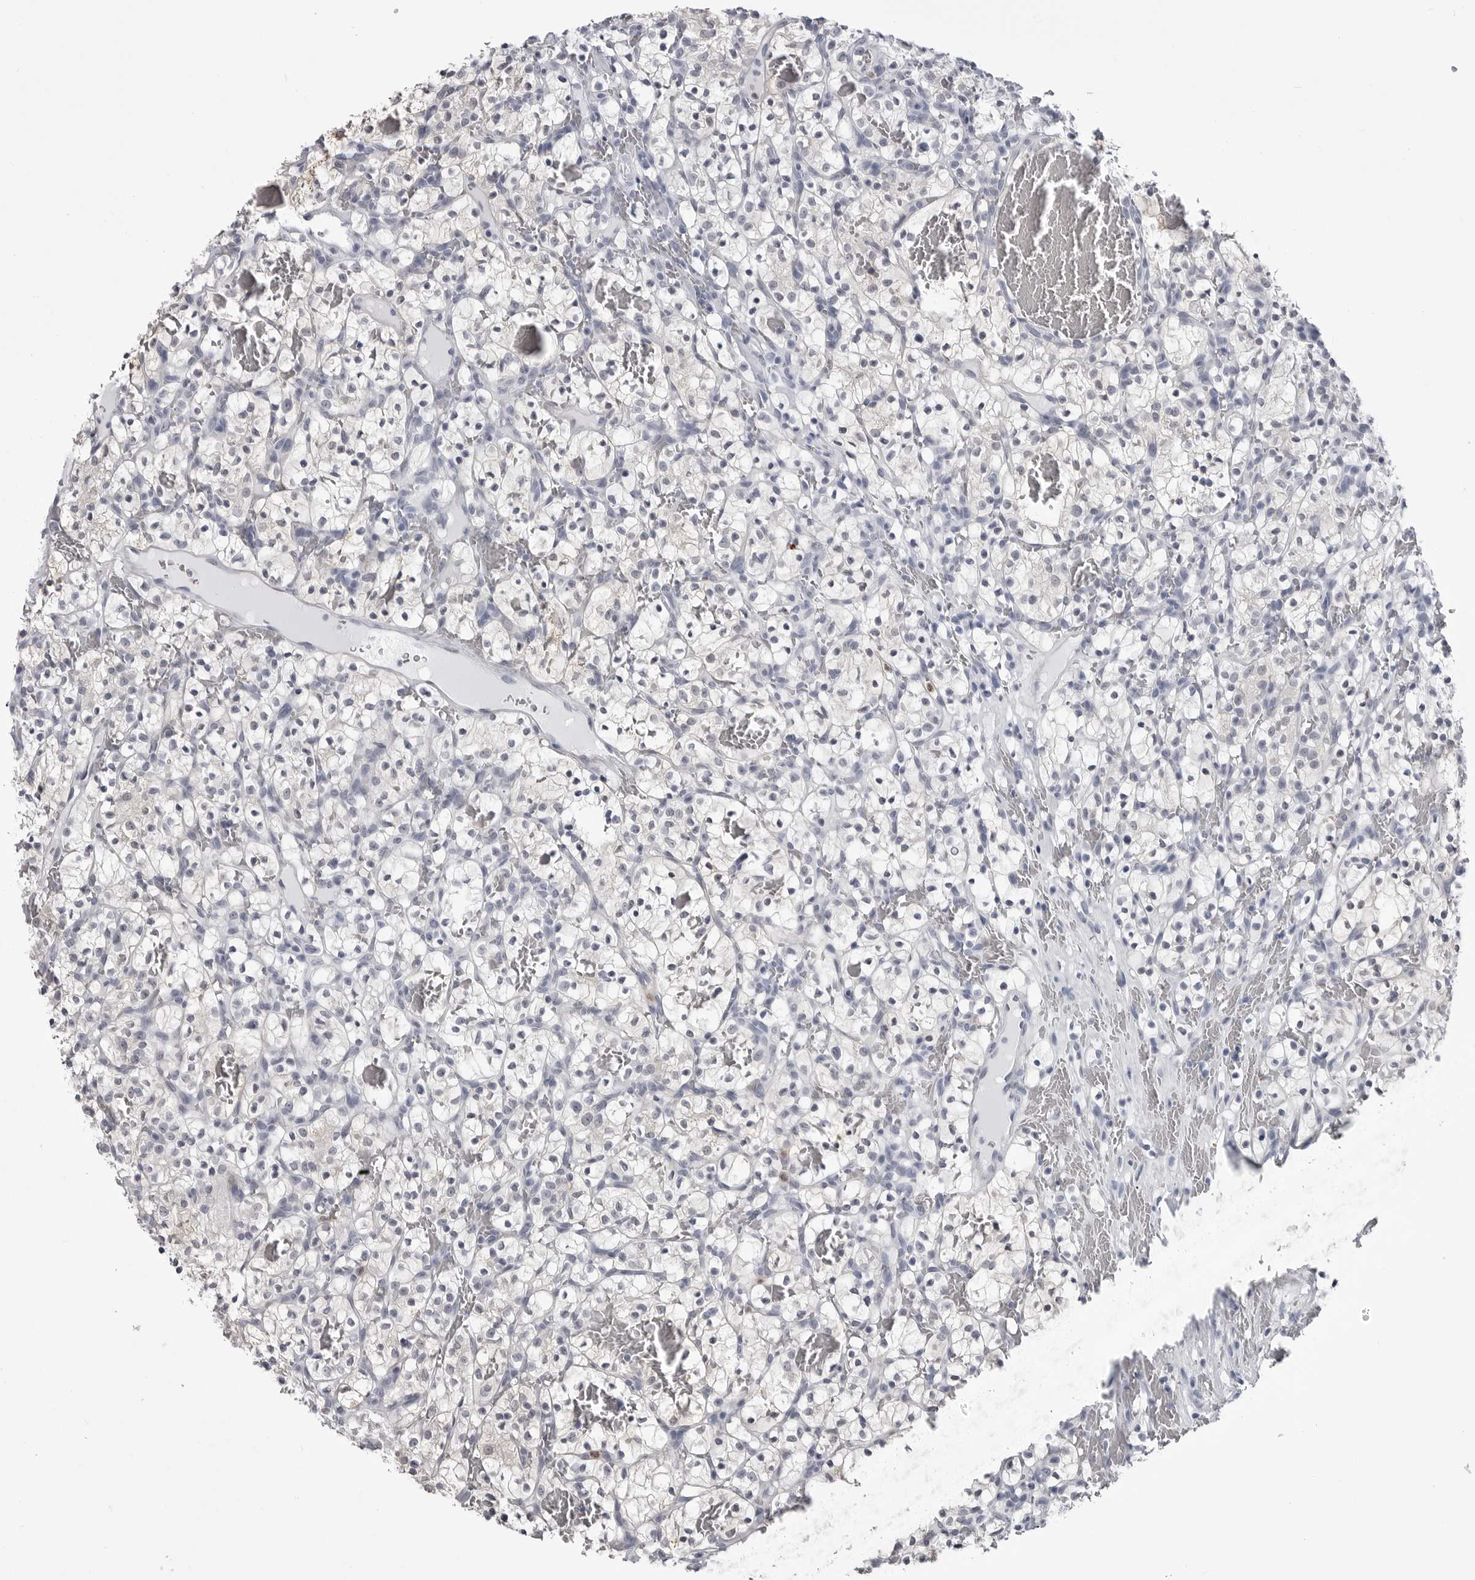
{"staining": {"intensity": "negative", "quantity": "none", "location": "none"}, "tissue": "renal cancer", "cell_type": "Tumor cells", "image_type": "cancer", "snomed": [{"axis": "morphology", "description": "Adenocarcinoma, NOS"}, {"axis": "topography", "description": "Kidney"}], "caption": "Tumor cells show no significant protein staining in renal cancer (adenocarcinoma). (DAB (3,3'-diaminobenzidine) IHC, high magnification).", "gene": "STAP2", "patient": {"sex": "female", "age": 57}}